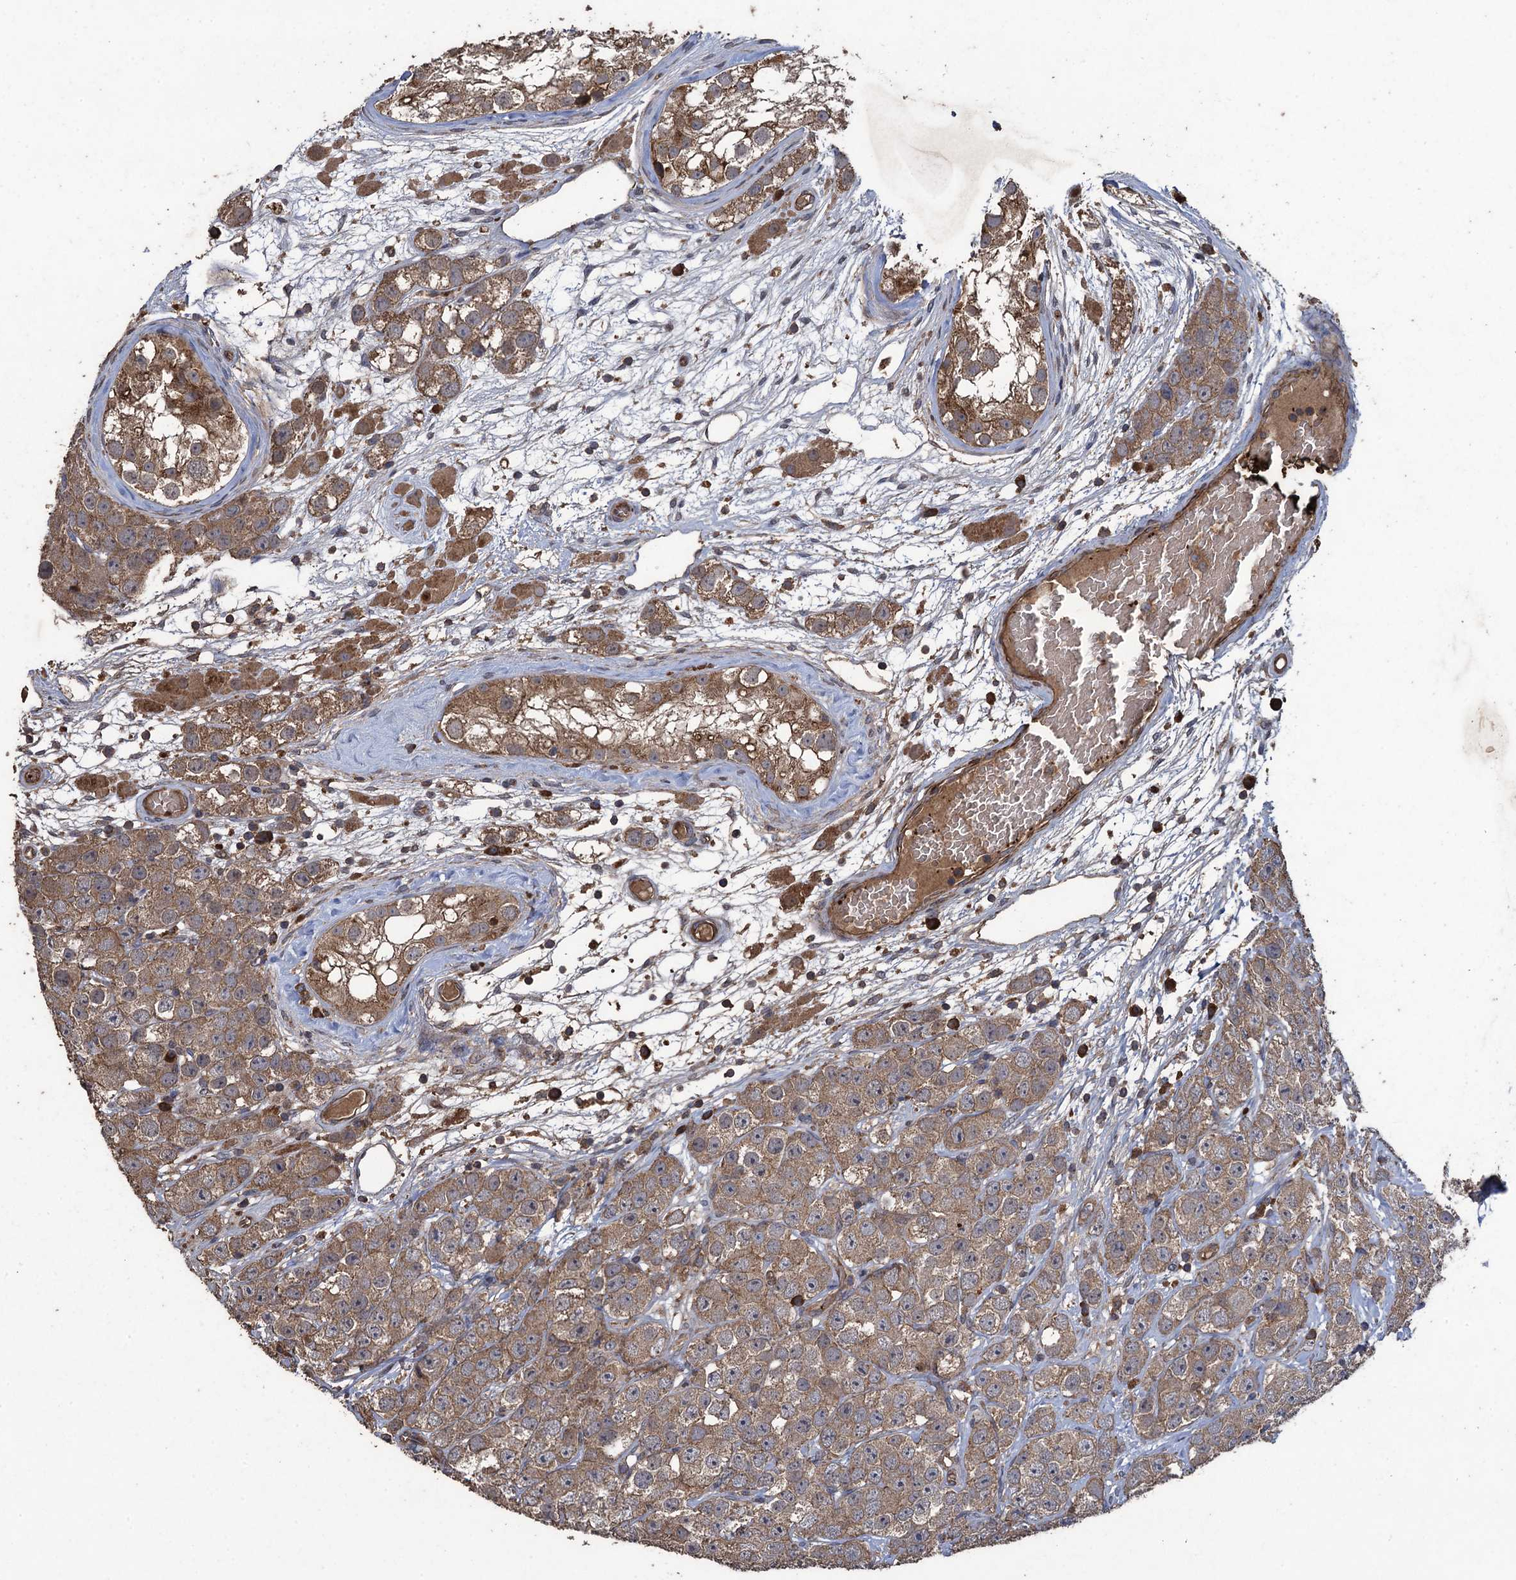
{"staining": {"intensity": "moderate", "quantity": ">75%", "location": "cytoplasmic/membranous"}, "tissue": "testis cancer", "cell_type": "Tumor cells", "image_type": "cancer", "snomed": [{"axis": "morphology", "description": "Seminoma, NOS"}, {"axis": "topography", "description": "Testis"}], "caption": "This is a micrograph of immunohistochemistry staining of testis seminoma, which shows moderate staining in the cytoplasmic/membranous of tumor cells.", "gene": "TXNDC11", "patient": {"sex": "male", "age": 28}}